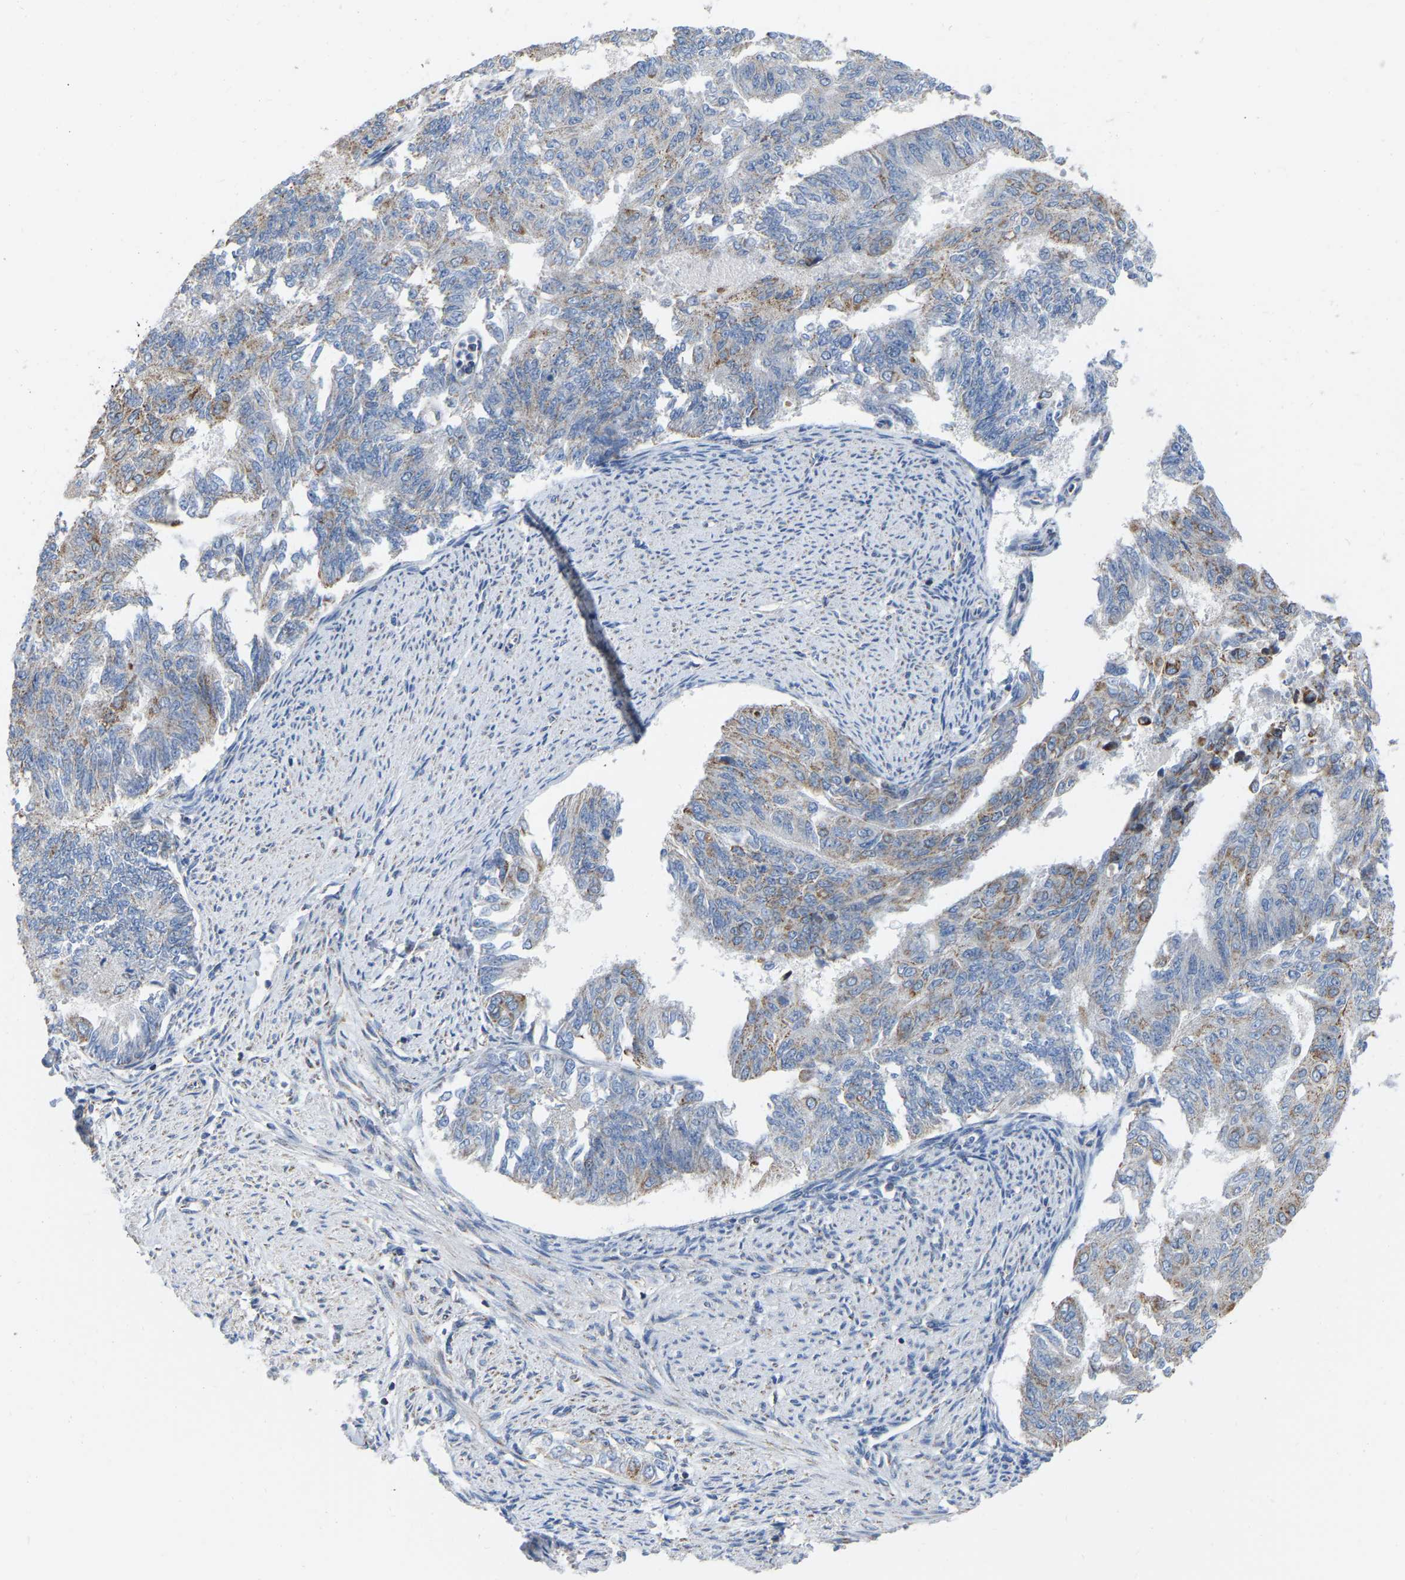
{"staining": {"intensity": "weak", "quantity": "<25%", "location": "cytoplasmic/membranous"}, "tissue": "endometrial cancer", "cell_type": "Tumor cells", "image_type": "cancer", "snomed": [{"axis": "morphology", "description": "Adenocarcinoma, NOS"}, {"axis": "topography", "description": "Endometrium"}], "caption": "This histopathology image is of adenocarcinoma (endometrial) stained with immunohistochemistry (IHC) to label a protein in brown with the nuclei are counter-stained blue. There is no positivity in tumor cells.", "gene": "CBLB", "patient": {"sex": "female", "age": 32}}